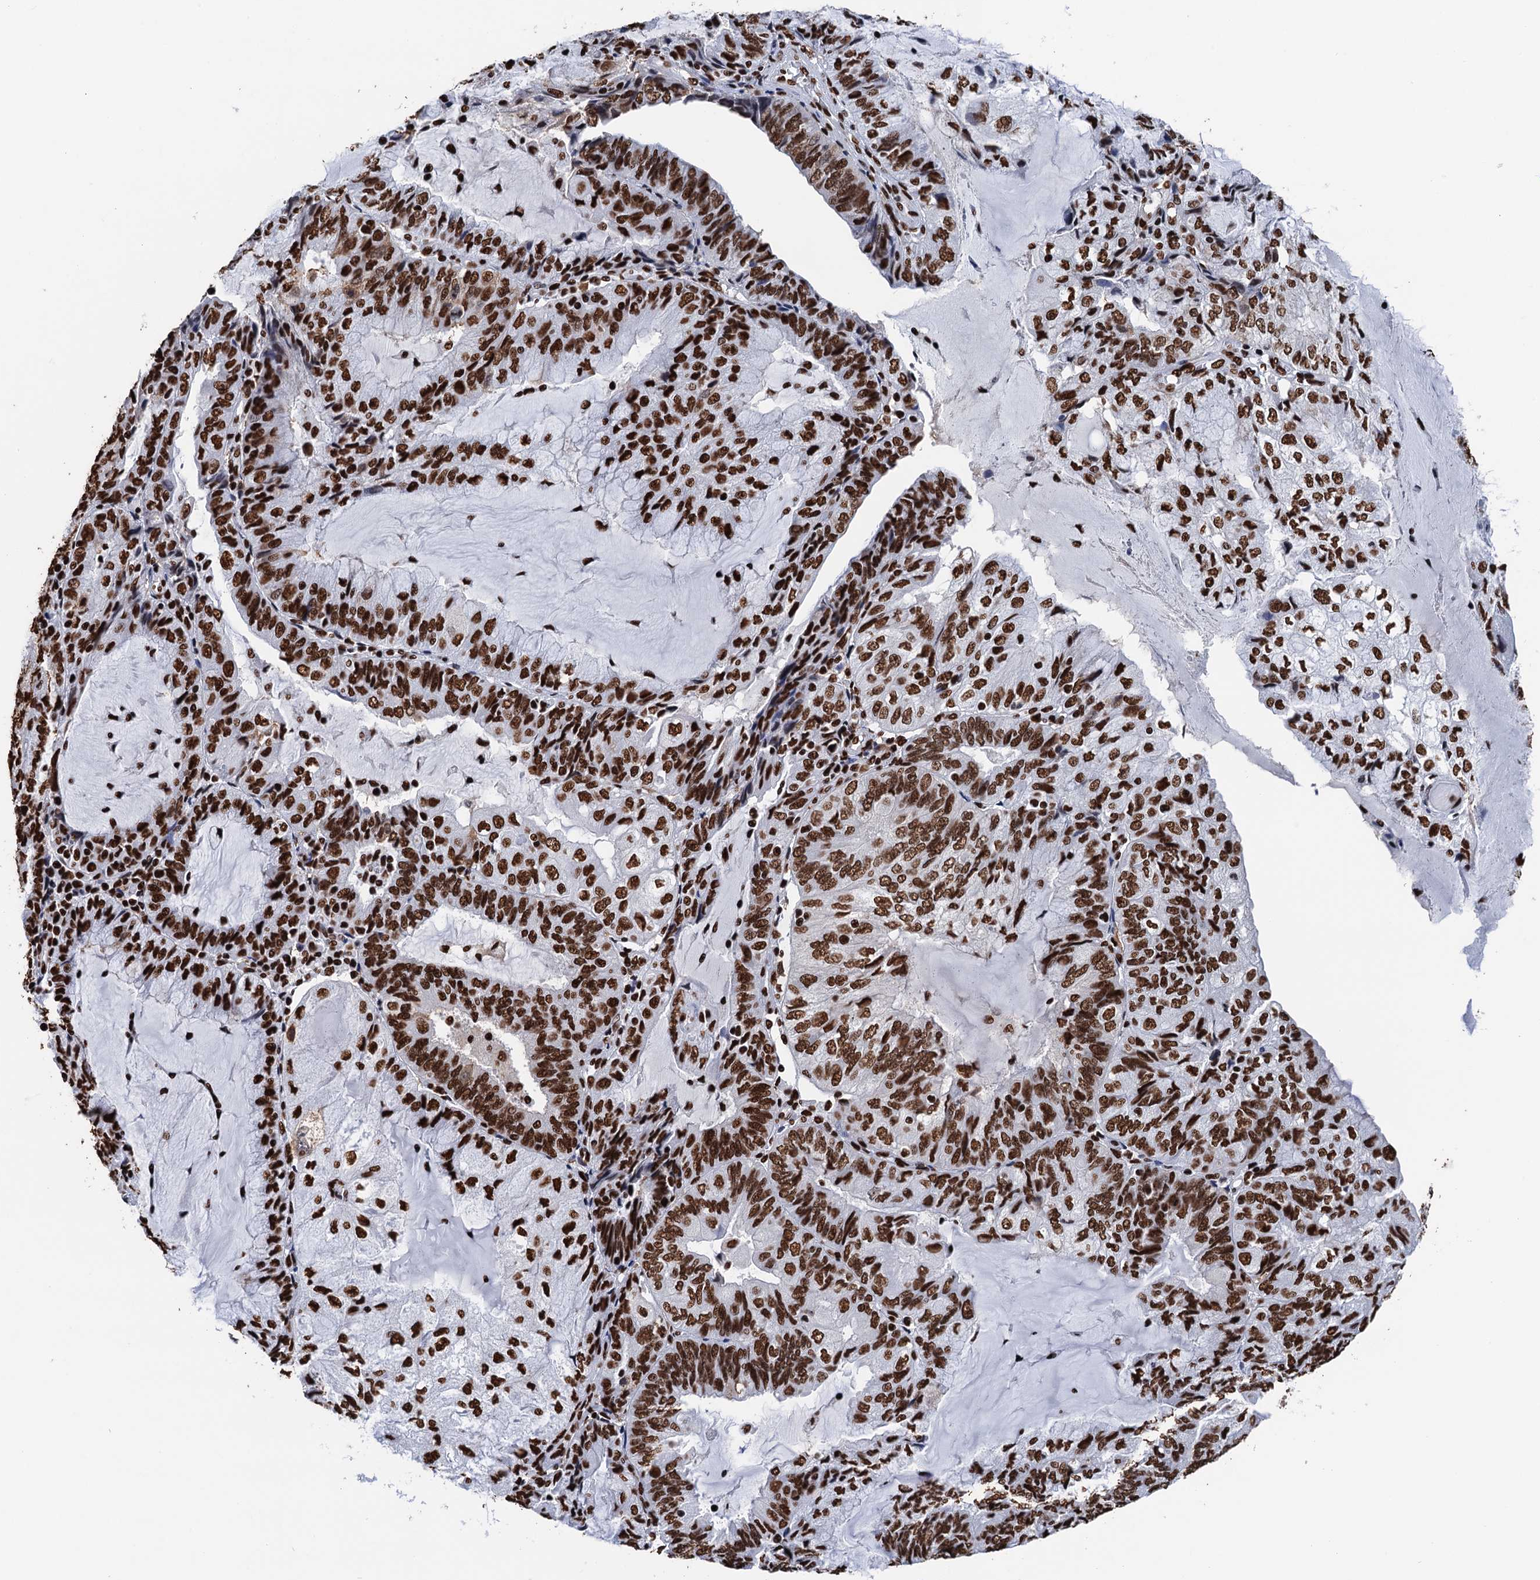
{"staining": {"intensity": "strong", "quantity": ">75%", "location": "nuclear"}, "tissue": "endometrial cancer", "cell_type": "Tumor cells", "image_type": "cancer", "snomed": [{"axis": "morphology", "description": "Adenocarcinoma, NOS"}, {"axis": "topography", "description": "Endometrium"}], "caption": "Immunohistochemistry (IHC) photomicrograph of neoplastic tissue: endometrial adenocarcinoma stained using immunohistochemistry (IHC) displays high levels of strong protein expression localized specifically in the nuclear of tumor cells, appearing as a nuclear brown color.", "gene": "UBA2", "patient": {"sex": "female", "age": 81}}